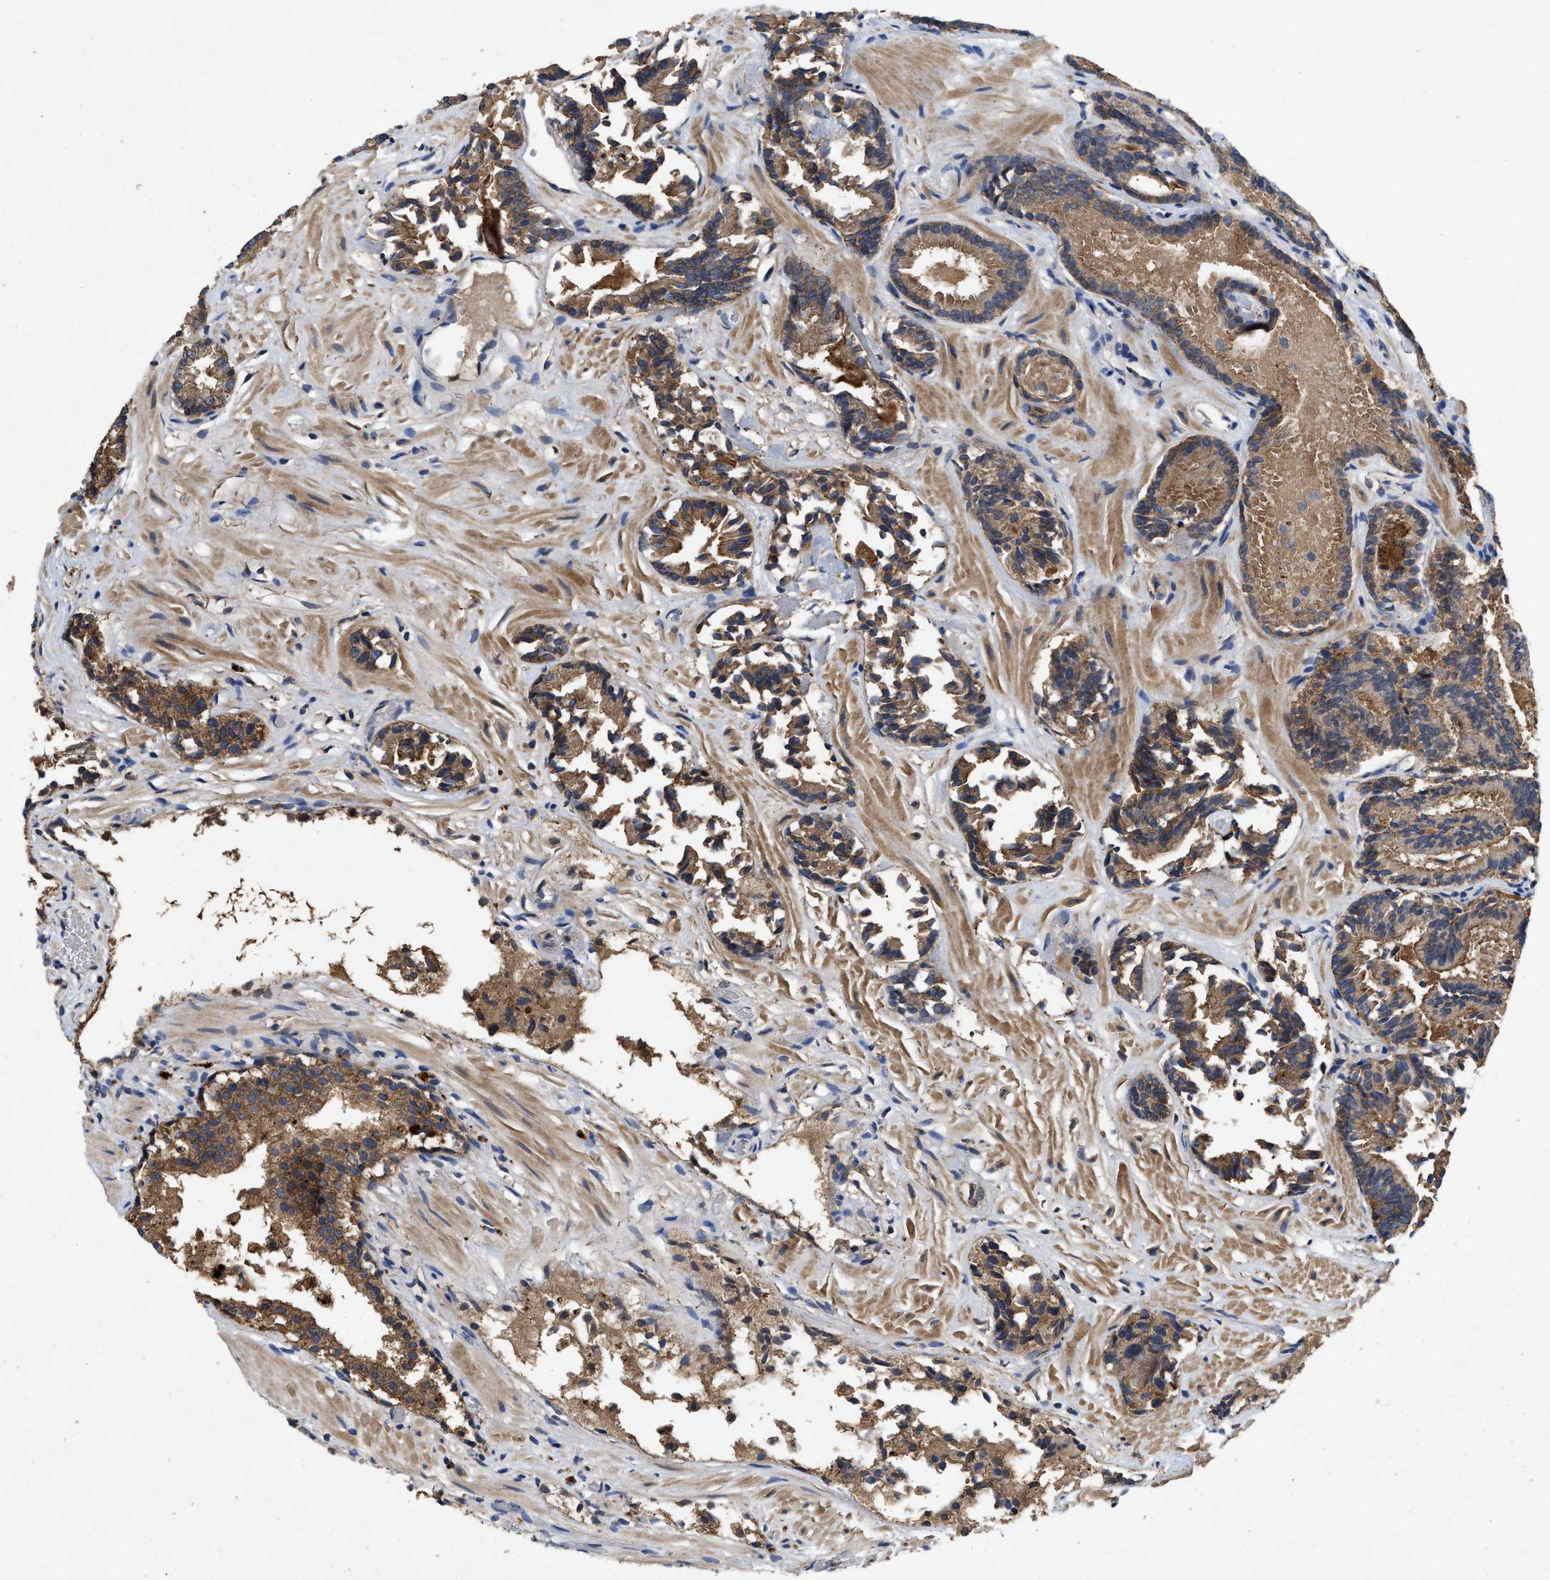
{"staining": {"intensity": "strong", "quantity": ">75%", "location": "cytoplasmic/membranous"}, "tissue": "prostate cancer", "cell_type": "Tumor cells", "image_type": "cancer", "snomed": [{"axis": "morphology", "description": "Adenocarcinoma, Low grade"}, {"axis": "topography", "description": "Prostate"}], "caption": "A high amount of strong cytoplasmic/membranous positivity is appreciated in about >75% of tumor cells in prostate cancer (low-grade adenocarcinoma) tissue.", "gene": "LPAR2", "patient": {"sex": "male", "age": 51}}